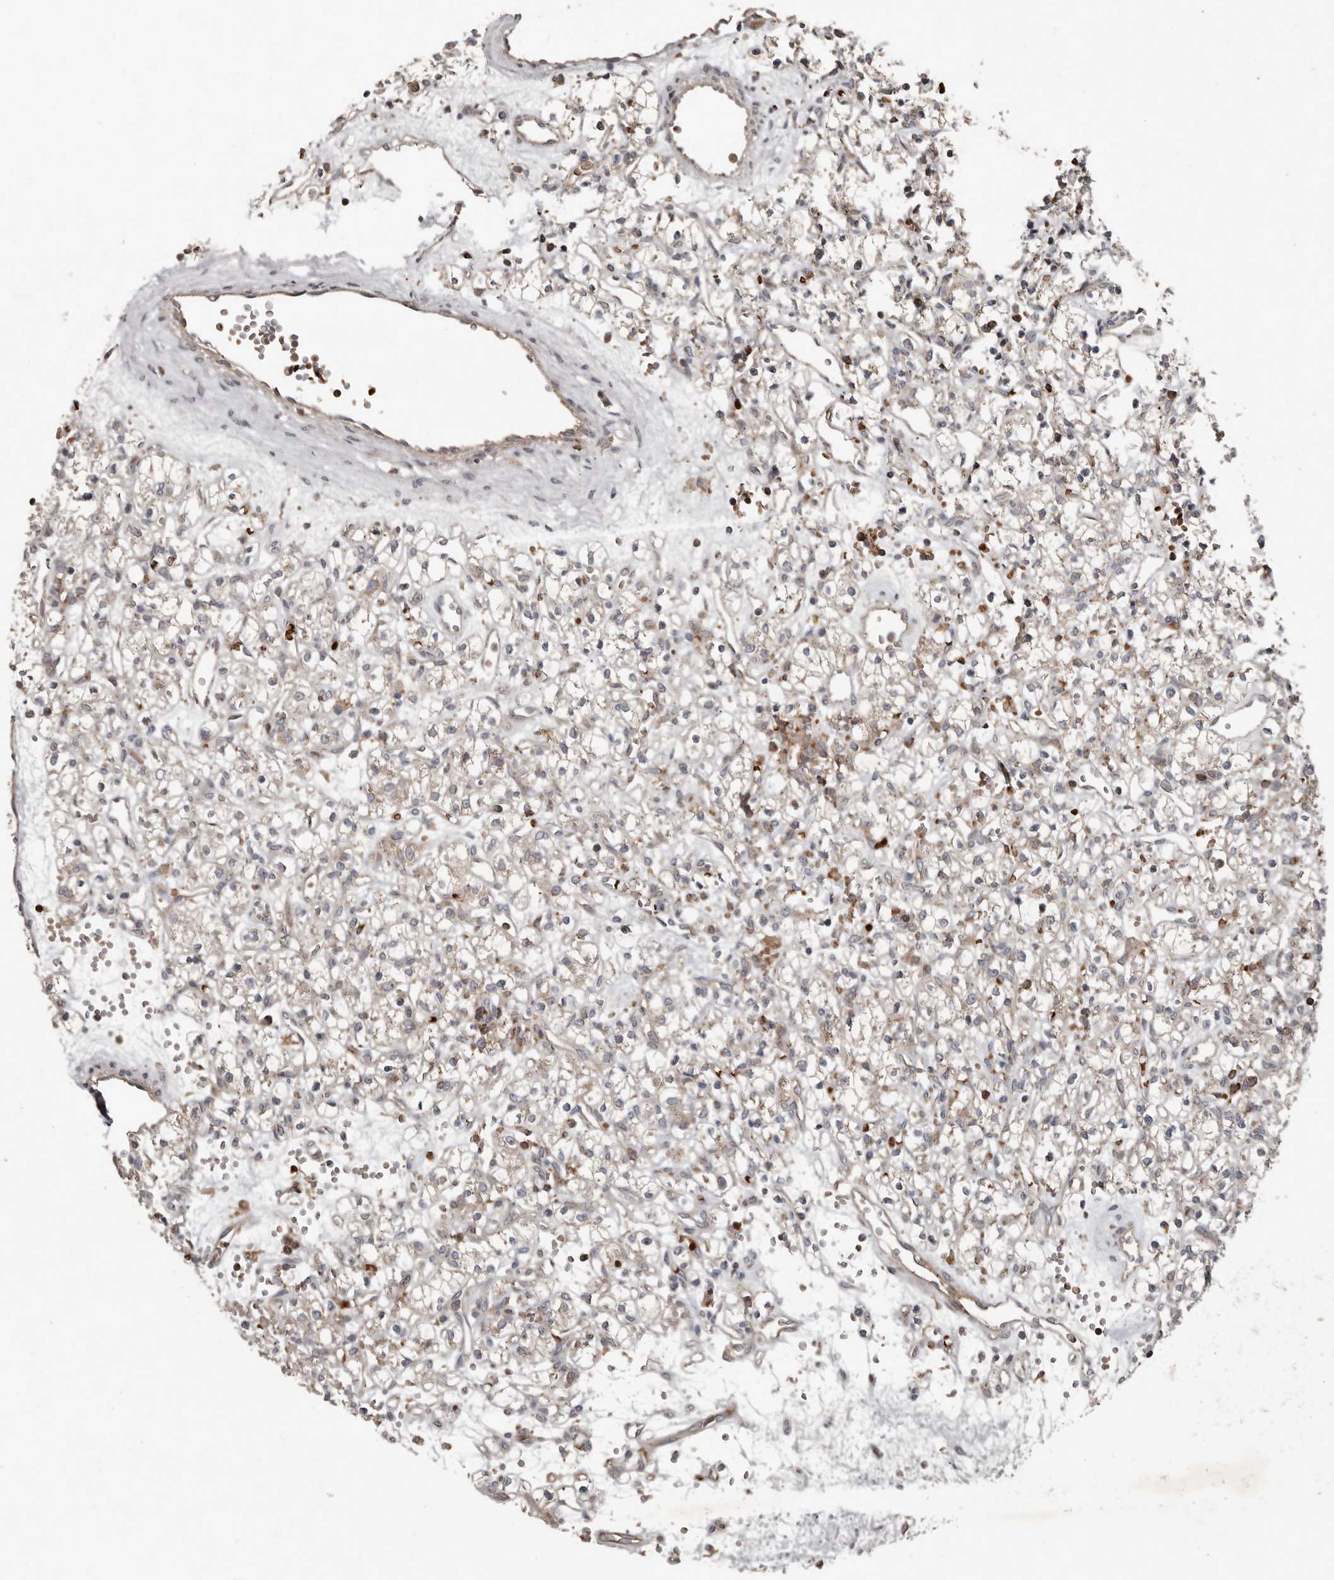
{"staining": {"intensity": "negative", "quantity": "none", "location": "none"}, "tissue": "renal cancer", "cell_type": "Tumor cells", "image_type": "cancer", "snomed": [{"axis": "morphology", "description": "Adenocarcinoma, NOS"}, {"axis": "topography", "description": "Kidney"}], "caption": "A high-resolution micrograph shows IHC staining of adenocarcinoma (renal), which displays no significant staining in tumor cells.", "gene": "FBXO31", "patient": {"sex": "female", "age": 59}}